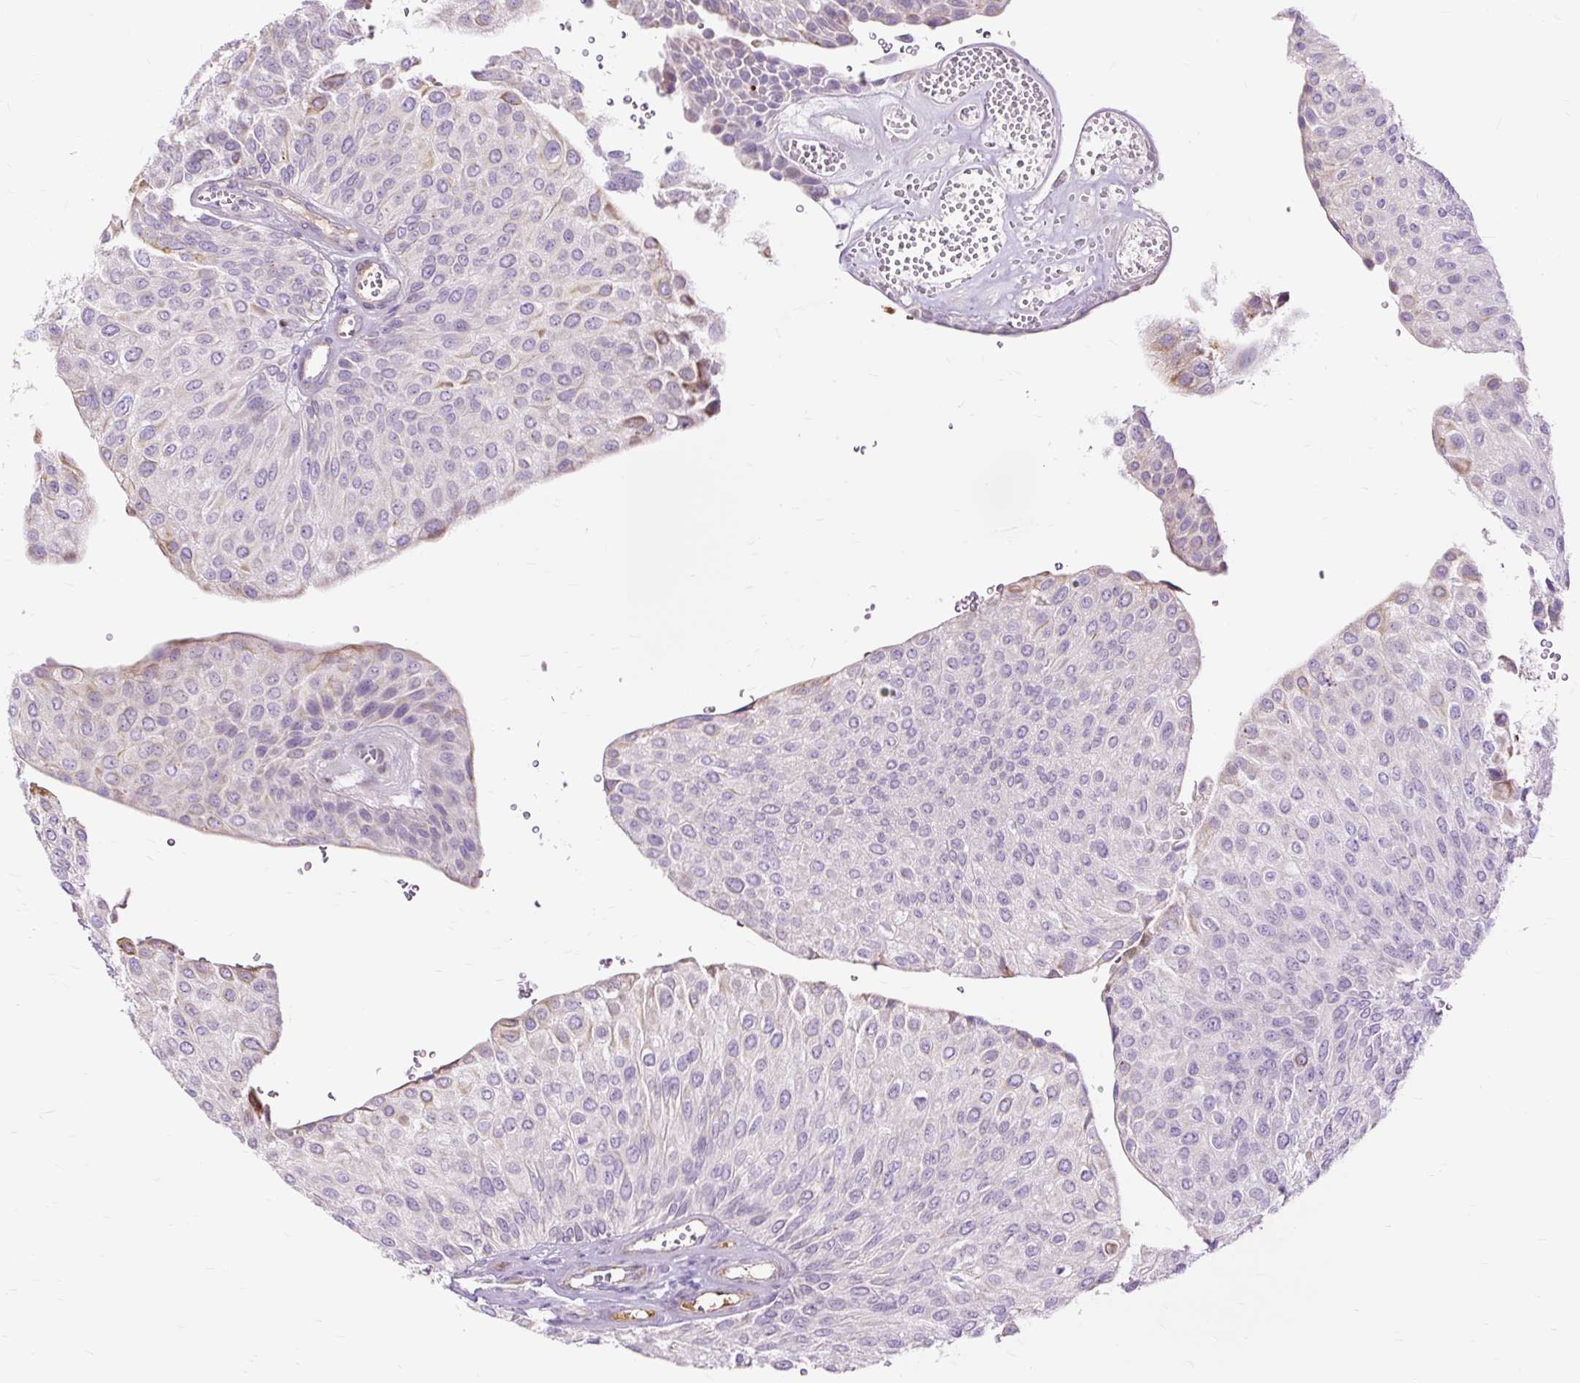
{"staining": {"intensity": "negative", "quantity": "none", "location": "none"}, "tissue": "urothelial cancer", "cell_type": "Tumor cells", "image_type": "cancer", "snomed": [{"axis": "morphology", "description": "Urothelial carcinoma, NOS"}, {"axis": "topography", "description": "Urinary bladder"}], "caption": "DAB (3,3'-diaminobenzidine) immunohistochemical staining of transitional cell carcinoma reveals no significant staining in tumor cells.", "gene": "DCTN4", "patient": {"sex": "male", "age": 67}}